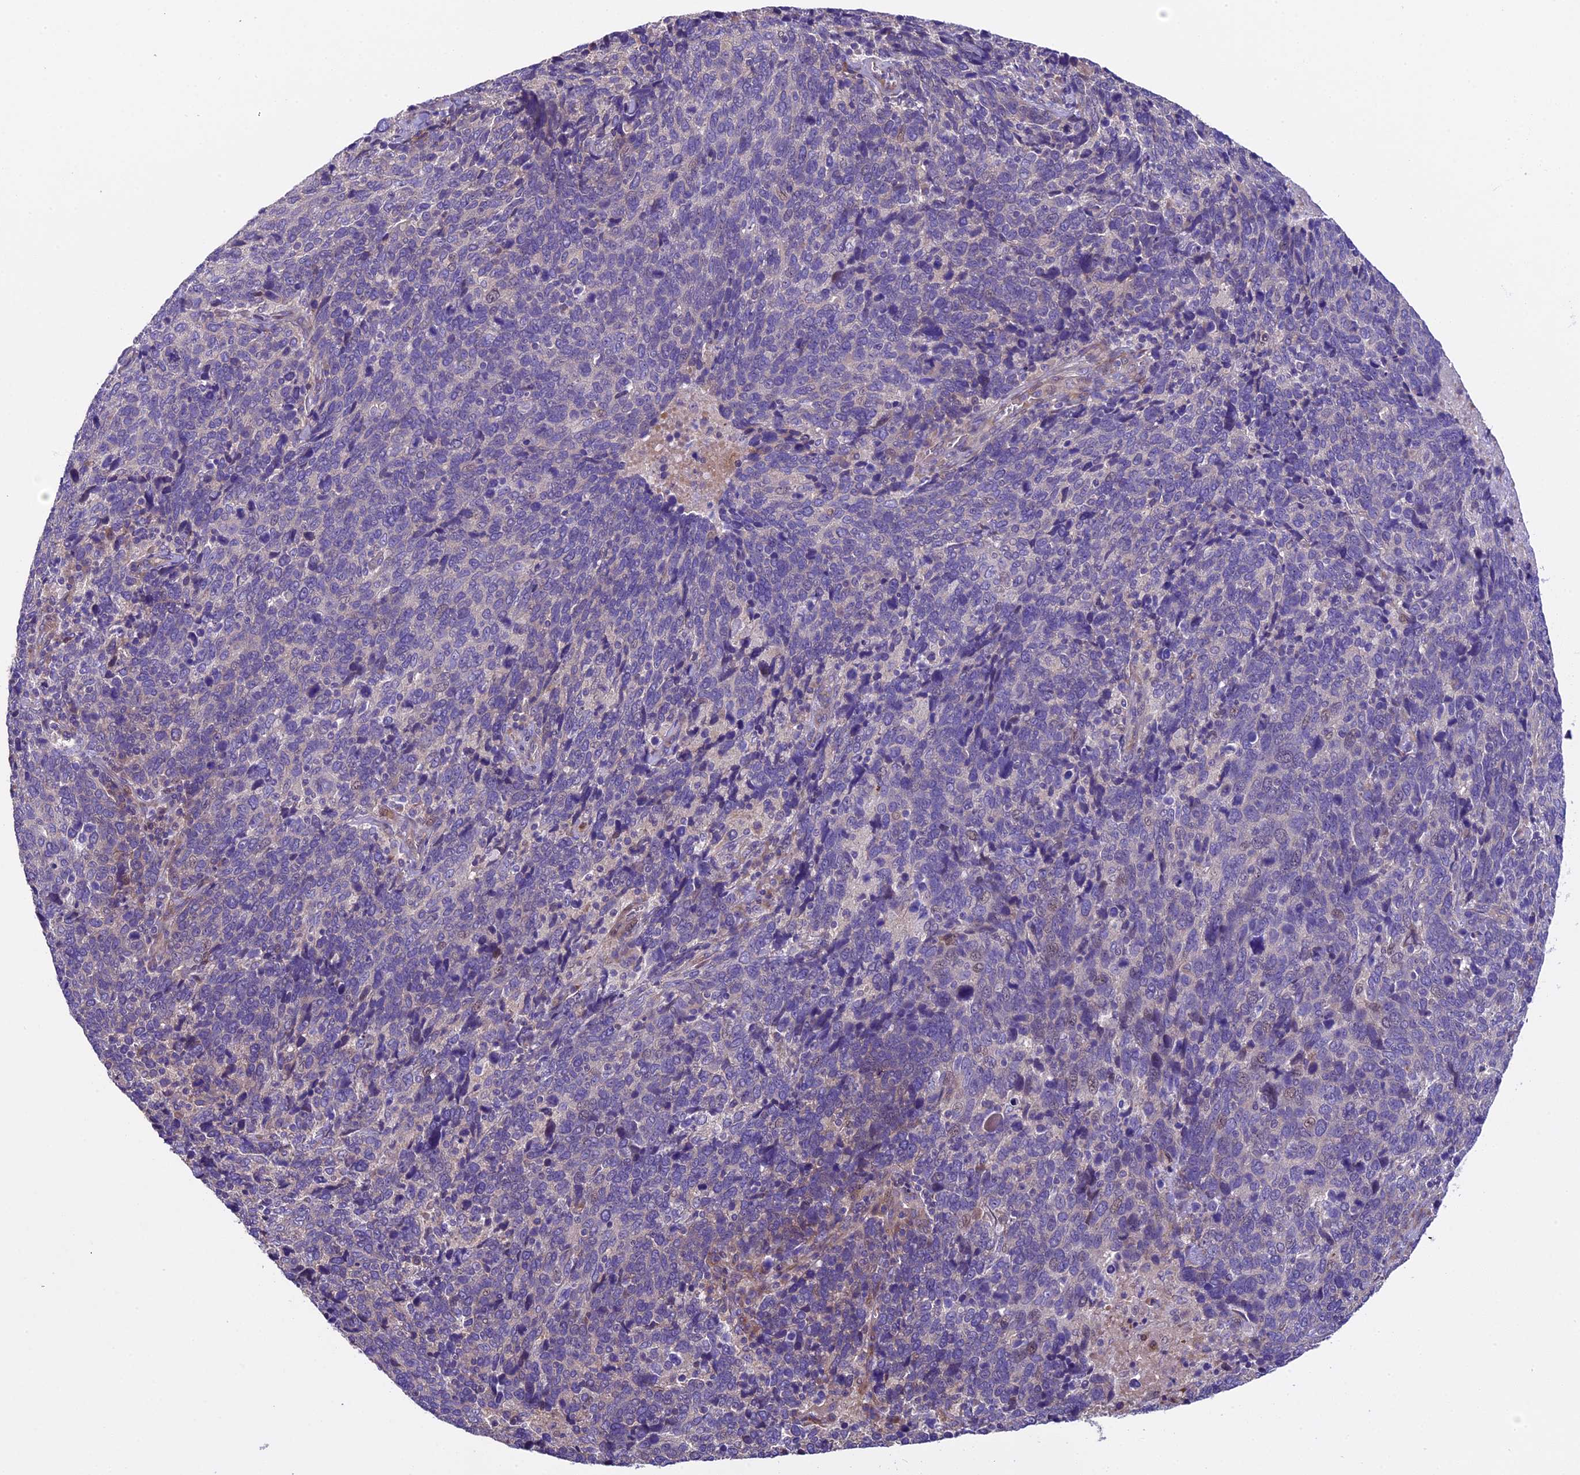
{"staining": {"intensity": "negative", "quantity": "none", "location": "none"}, "tissue": "cervical cancer", "cell_type": "Tumor cells", "image_type": "cancer", "snomed": [{"axis": "morphology", "description": "Squamous cell carcinoma, NOS"}, {"axis": "topography", "description": "Cervix"}], "caption": "Human cervical squamous cell carcinoma stained for a protein using immunohistochemistry reveals no positivity in tumor cells.", "gene": "SPIRE1", "patient": {"sex": "female", "age": 41}}